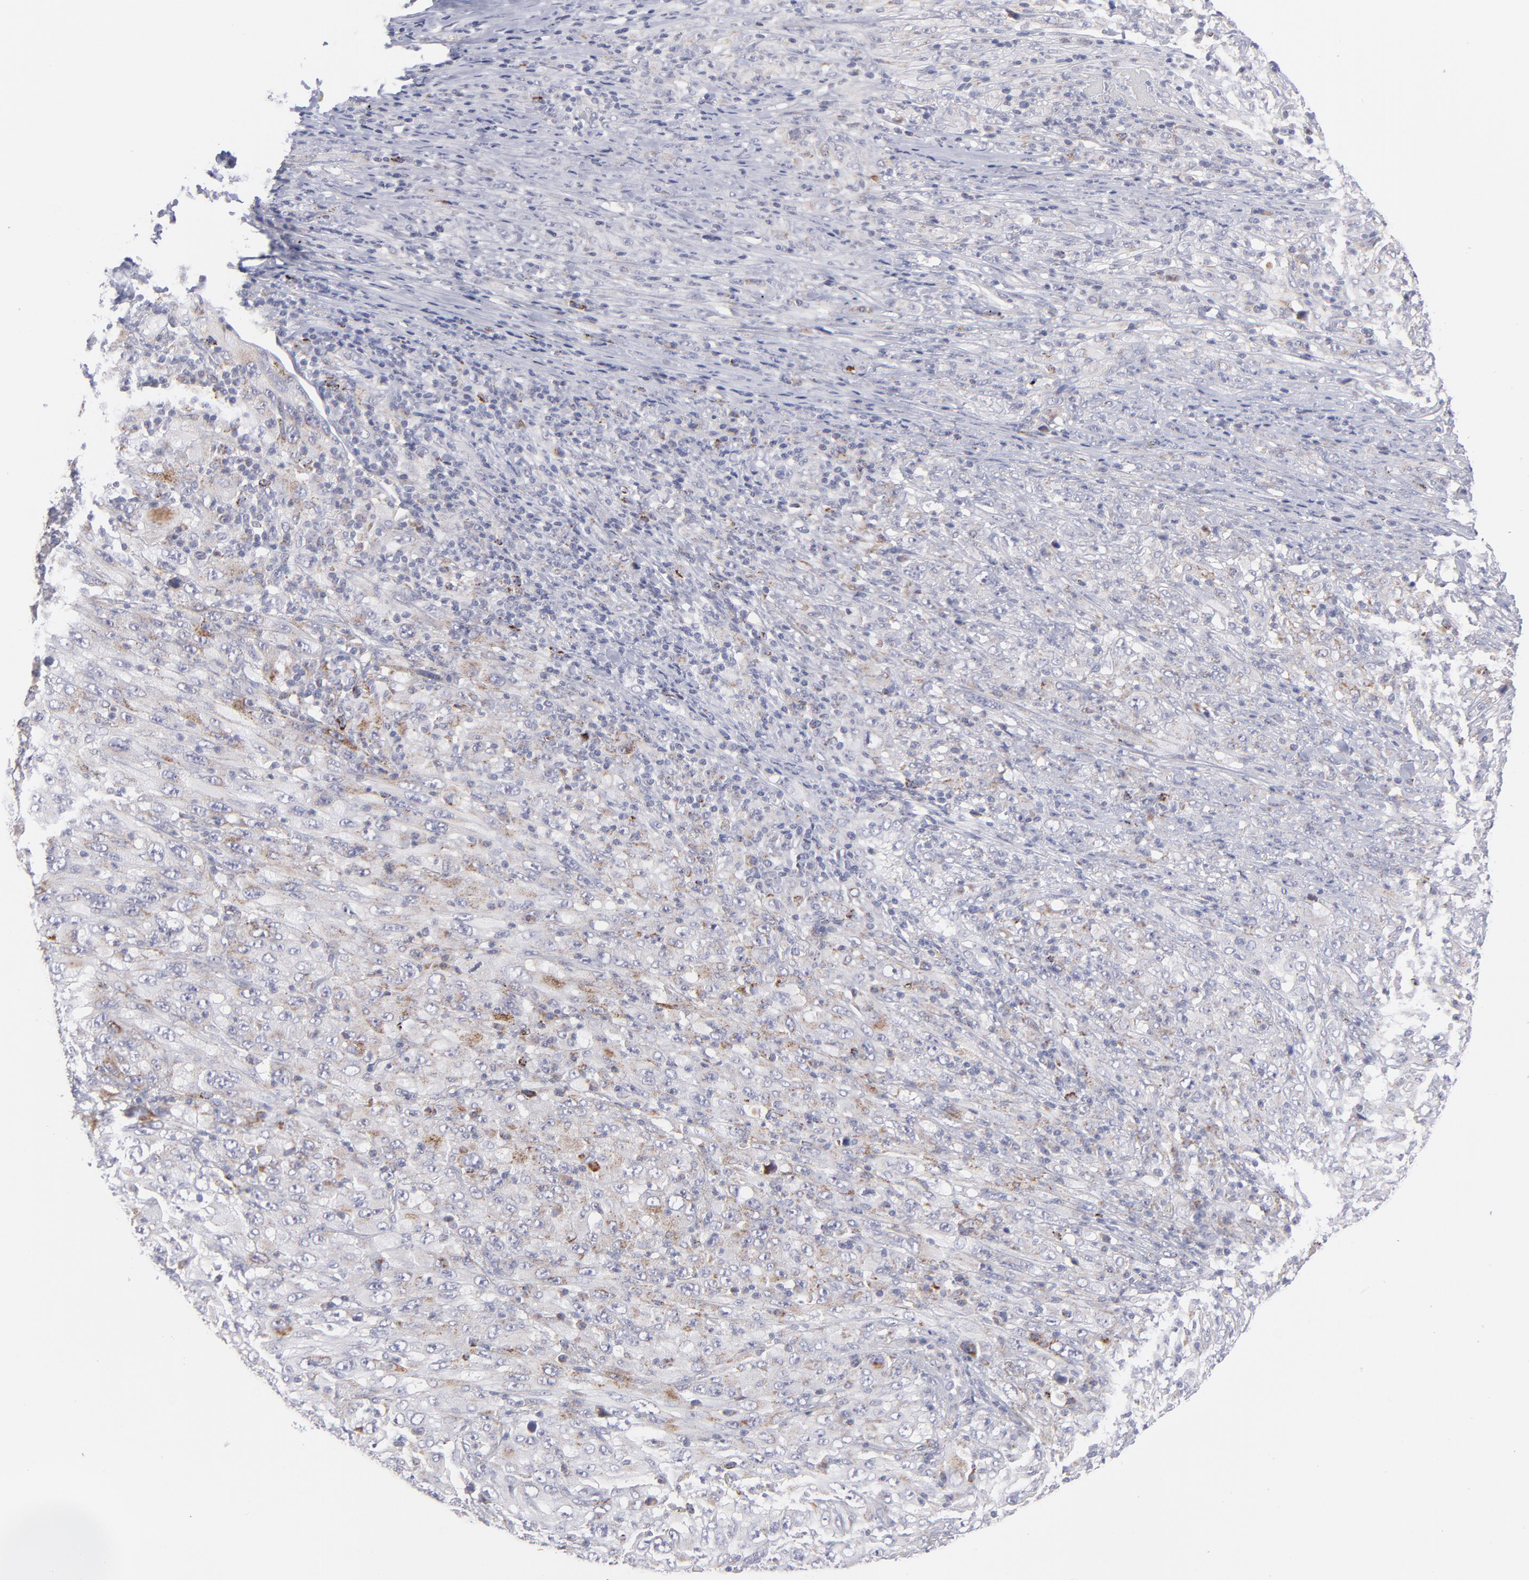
{"staining": {"intensity": "weak", "quantity": "25%-75%", "location": "cytoplasmic/membranous"}, "tissue": "melanoma", "cell_type": "Tumor cells", "image_type": "cancer", "snomed": [{"axis": "morphology", "description": "Malignant melanoma, Metastatic site"}, {"axis": "topography", "description": "Skin"}], "caption": "High-magnification brightfield microscopy of malignant melanoma (metastatic site) stained with DAB (3,3'-diaminobenzidine) (brown) and counterstained with hematoxylin (blue). tumor cells exhibit weak cytoplasmic/membranous expression is identified in about25%-75% of cells. The staining was performed using DAB (3,3'-diaminobenzidine), with brown indicating positive protein expression. Nuclei are stained blue with hematoxylin.", "gene": "MTHFD2", "patient": {"sex": "female", "age": 56}}